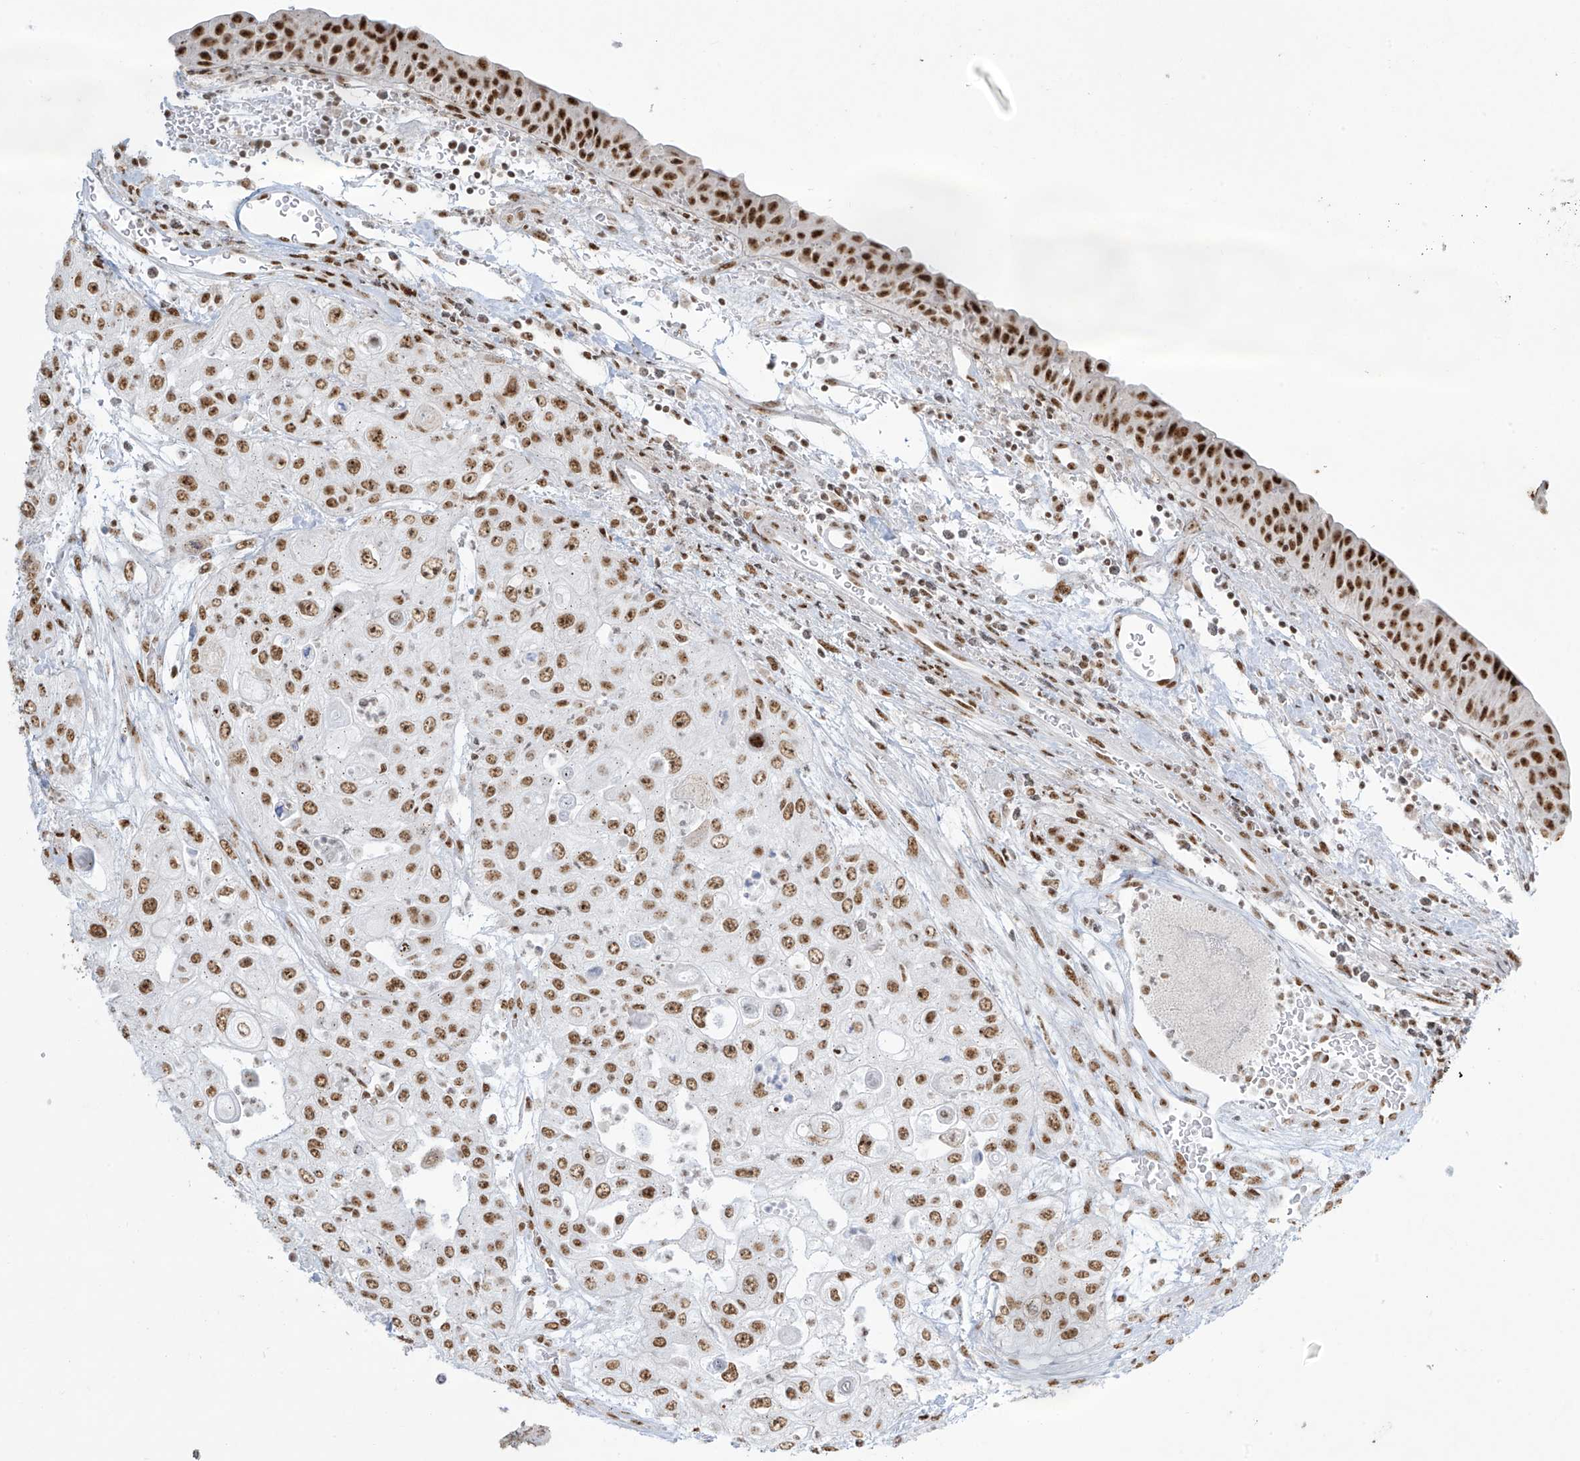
{"staining": {"intensity": "moderate", "quantity": ">75%", "location": "nuclear"}, "tissue": "urothelial cancer", "cell_type": "Tumor cells", "image_type": "cancer", "snomed": [{"axis": "morphology", "description": "Urothelial carcinoma, High grade"}, {"axis": "topography", "description": "Urinary bladder"}], "caption": "High-magnification brightfield microscopy of urothelial cancer stained with DAB (brown) and counterstained with hematoxylin (blue). tumor cells exhibit moderate nuclear staining is seen in about>75% of cells.", "gene": "MS4A6A", "patient": {"sex": "female", "age": 79}}